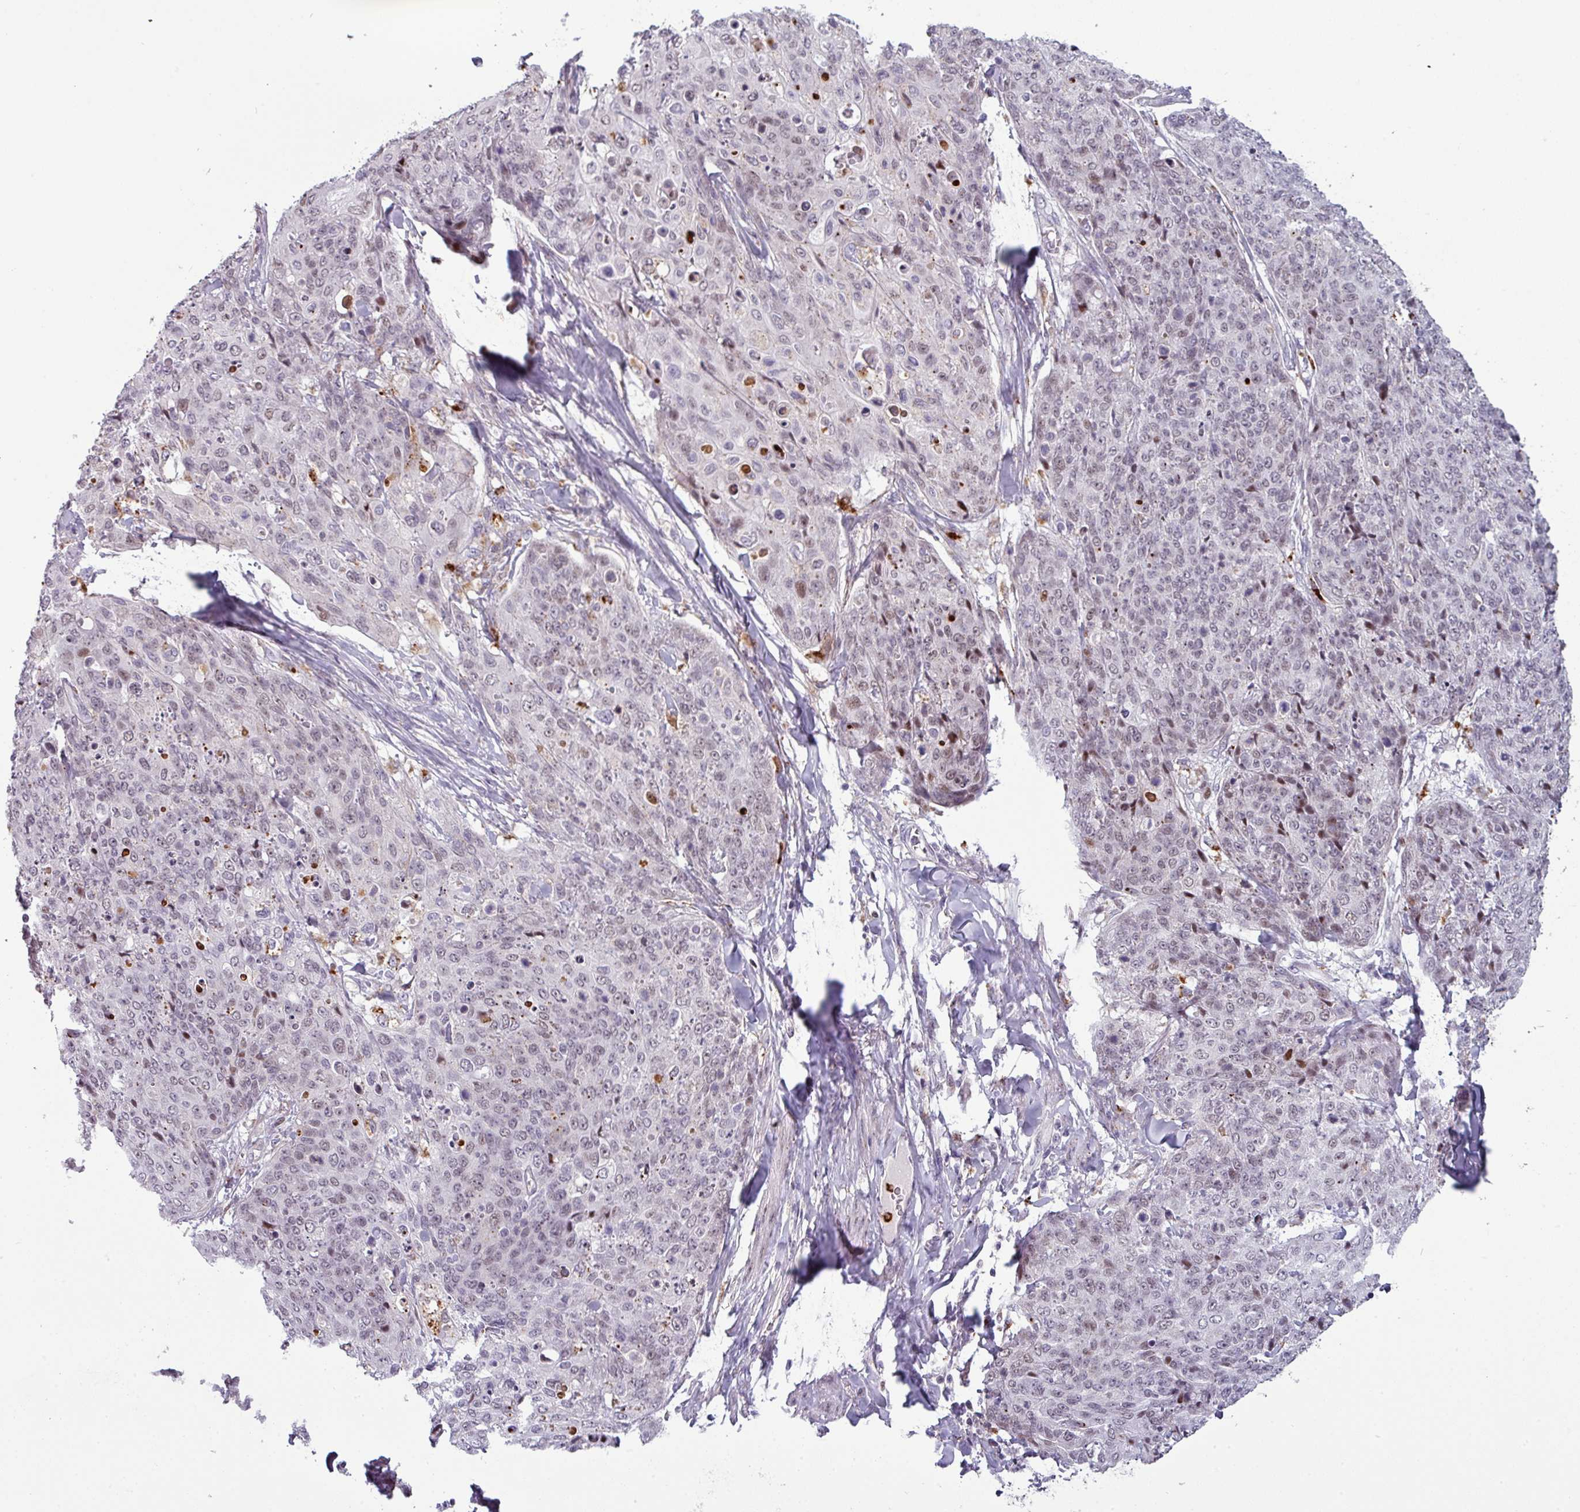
{"staining": {"intensity": "weak", "quantity": "<25%", "location": "nuclear"}, "tissue": "skin cancer", "cell_type": "Tumor cells", "image_type": "cancer", "snomed": [{"axis": "morphology", "description": "Squamous cell carcinoma, NOS"}, {"axis": "topography", "description": "Skin"}, {"axis": "topography", "description": "Vulva"}], "caption": "An immunohistochemistry (IHC) micrograph of skin cancer (squamous cell carcinoma) is shown. There is no staining in tumor cells of skin cancer (squamous cell carcinoma).", "gene": "TMEFF1", "patient": {"sex": "female", "age": 85}}